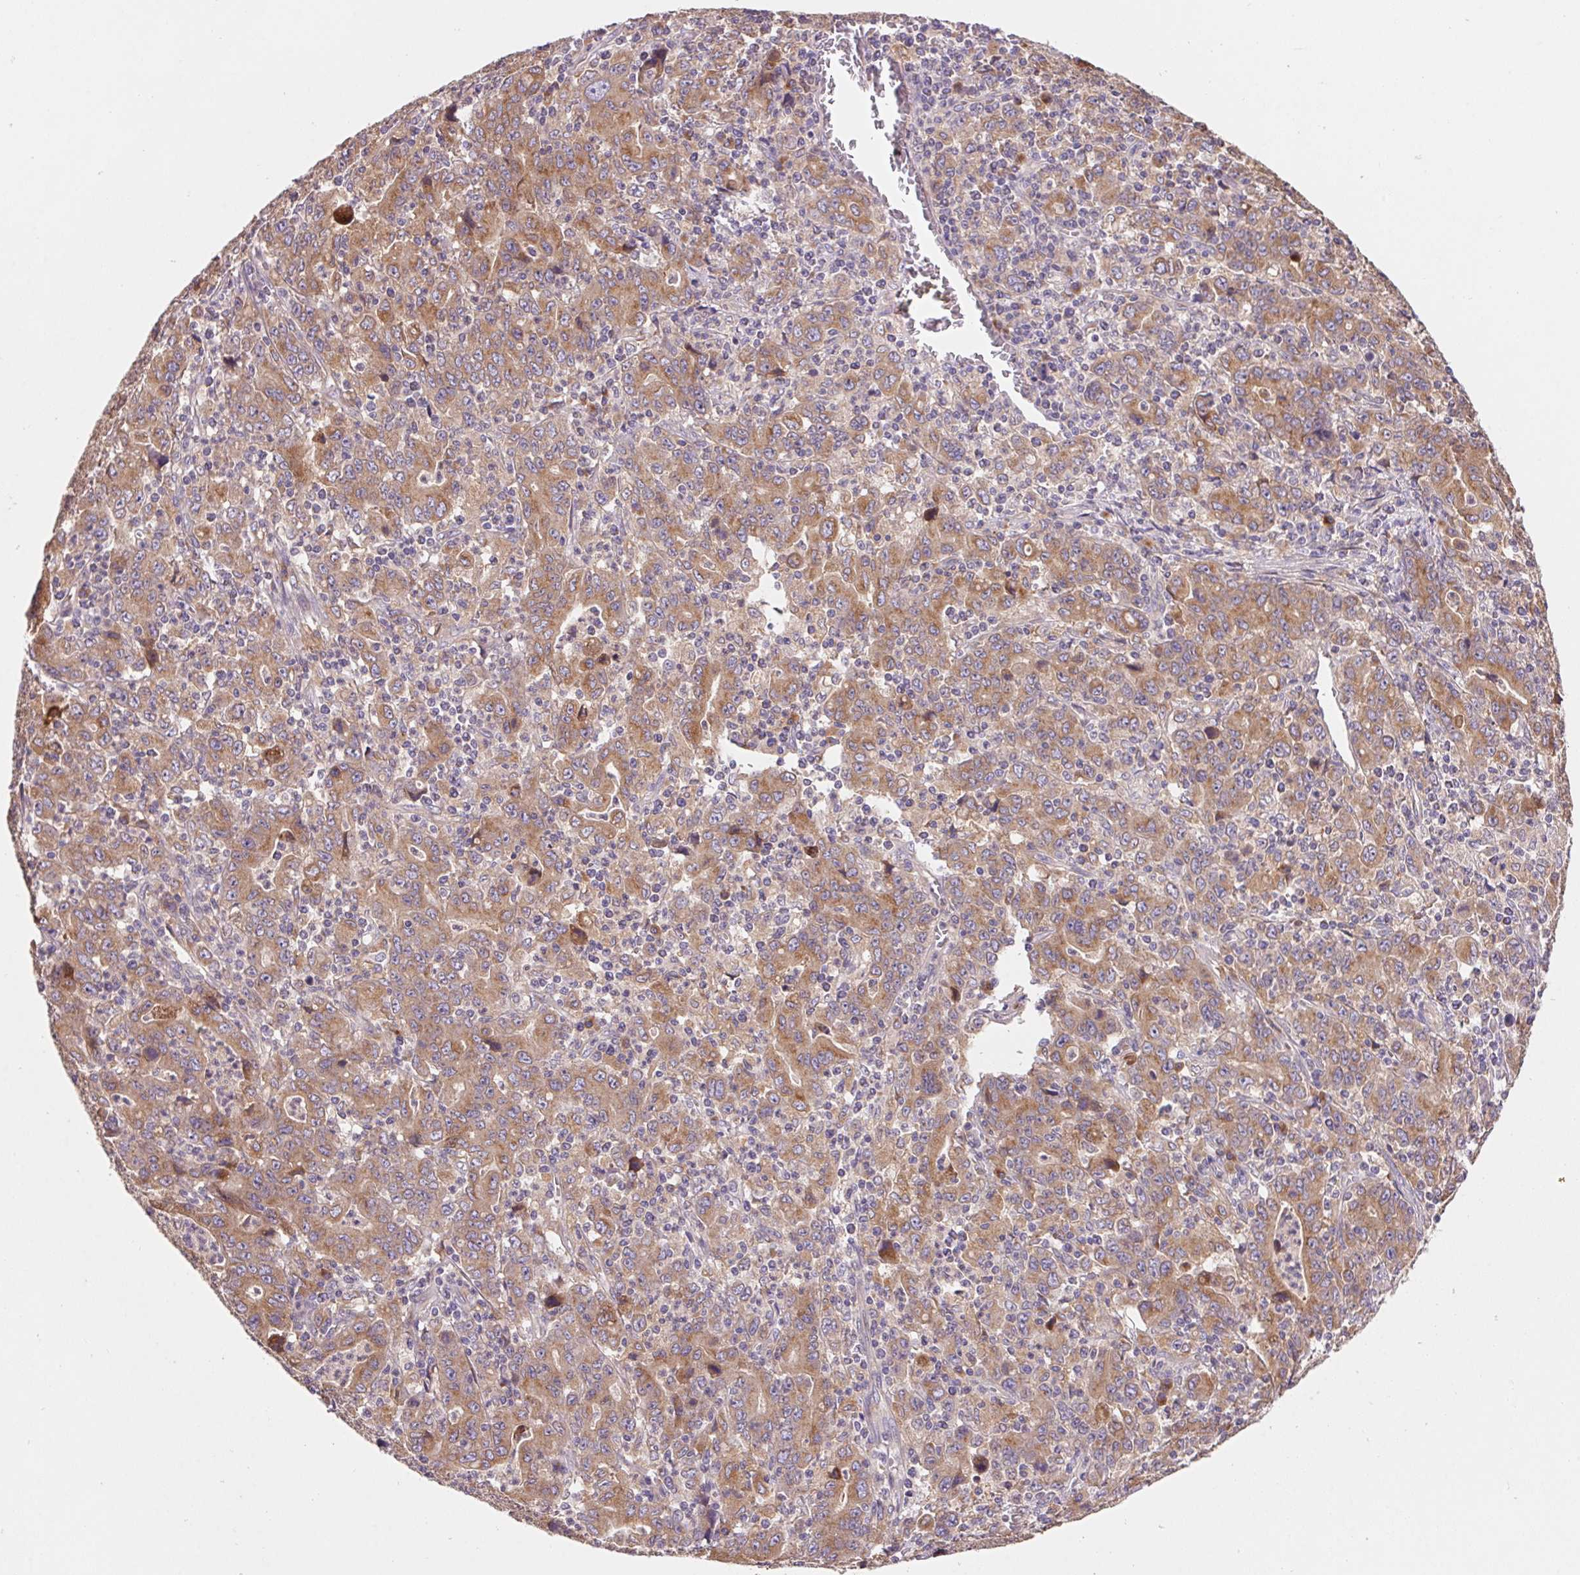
{"staining": {"intensity": "moderate", "quantity": ">75%", "location": "cytoplasmic/membranous"}, "tissue": "stomach cancer", "cell_type": "Tumor cells", "image_type": "cancer", "snomed": [{"axis": "morphology", "description": "Adenocarcinoma, NOS"}, {"axis": "topography", "description": "Stomach, upper"}], "caption": "Stomach cancer stained for a protein demonstrates moderate cytoplasmic/membranous positivity in tumor cells.", "gene": "RAB1A", "patient": {"sex": "male", "age": 69}}